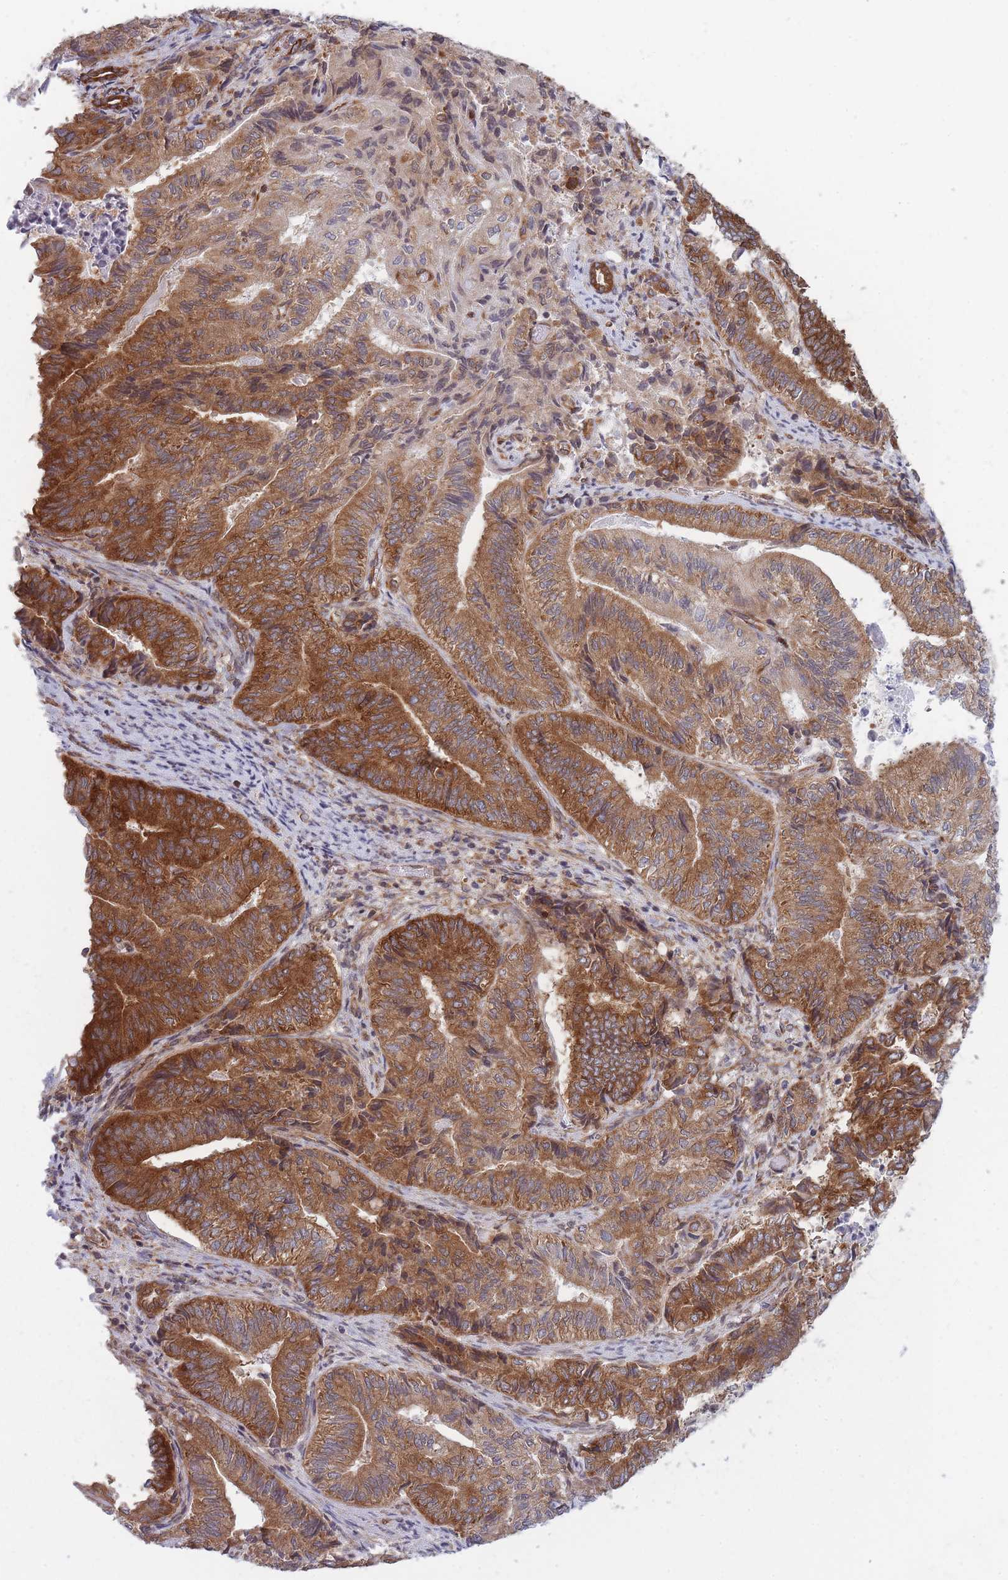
{"staining": {"intensity": "strong", "quantity": ">75%", "location": "cytoplasmic/membranous"}, "tissue": "endometrial cancer", "cell_type": "Tumor cells", "image_type": "cancer", "snomed": [{"axis": "morphology", "description": "Adenocarcinoma, NOS"}, {"axis": "topography", "description": "Endometrium"}], "caption": "Immunohistochemistry histopathology image of neoplastic tissue: endometrial cancer stained using IHC displays high levels of strong protein expression localized specifically in the cytoplasmic/membranous of tumor cells, appearing as a cytoplasmic/membranous brown color.", "gene": "CCDC124", "patient": {"sex": "female", "age": 80}}